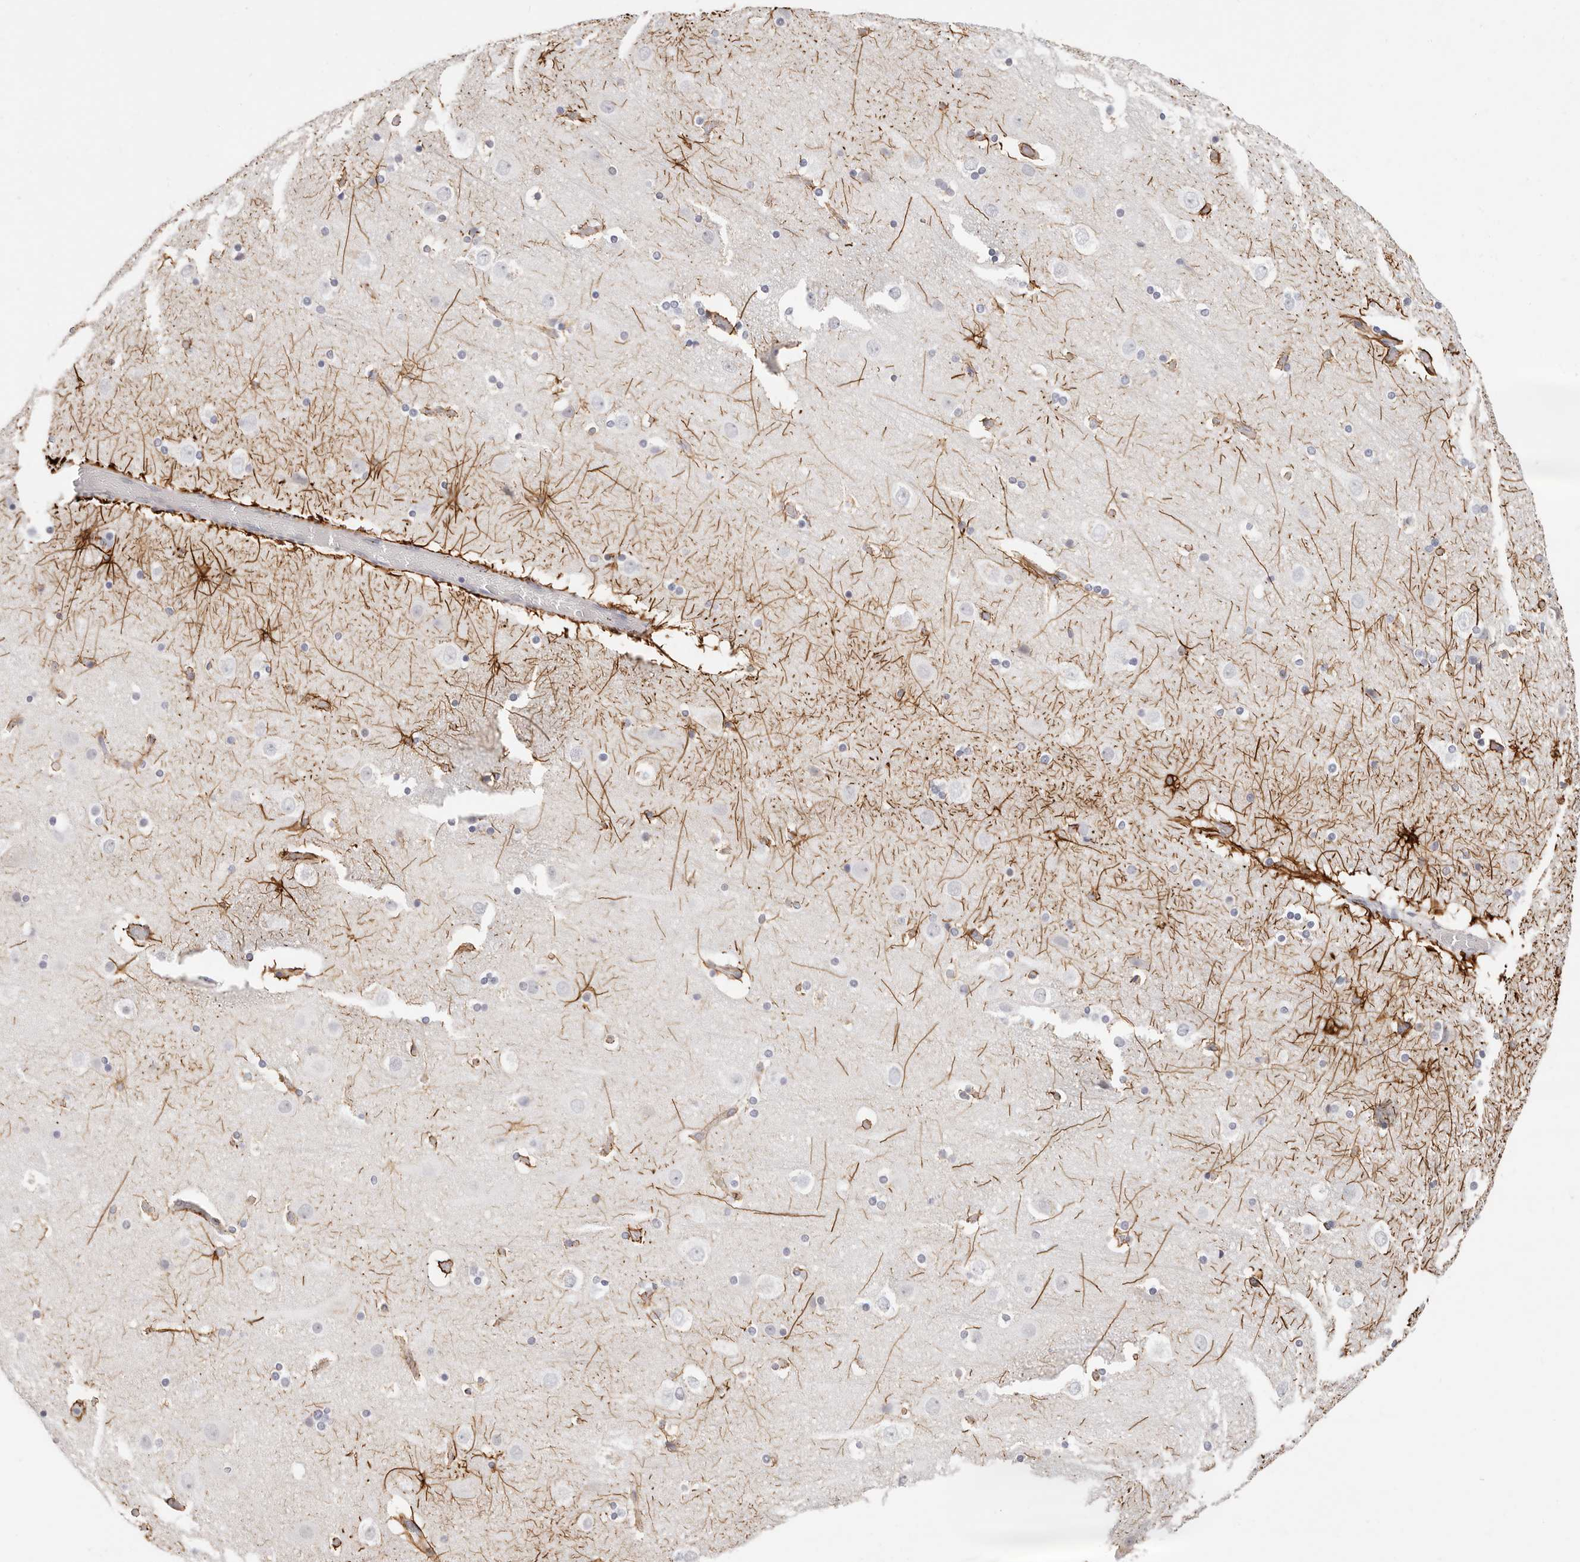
{"staining": {"intensity": "moderate", "quantity": "25%-75%", "location": "cytoplasmic/membranous"}, "tissue": "cerebral cortex", "cell_type": "Endothelial cells", "image_type": "normal", "snomed": [{"axis": "morphology", "description": "Normal tissue, NOS"}, {"axis": "topography", "description": "Cerebral cortex"}], "caption": "Immunohistochemical staining of normal cerebral cortex displays 25%-75% levels of moderate cytoplasmic/membranous protein positivity in approximately 25%-75% of endothelial cells.", "gene": "ASCL1", "patient": {"sex": "male", "age": 57}}